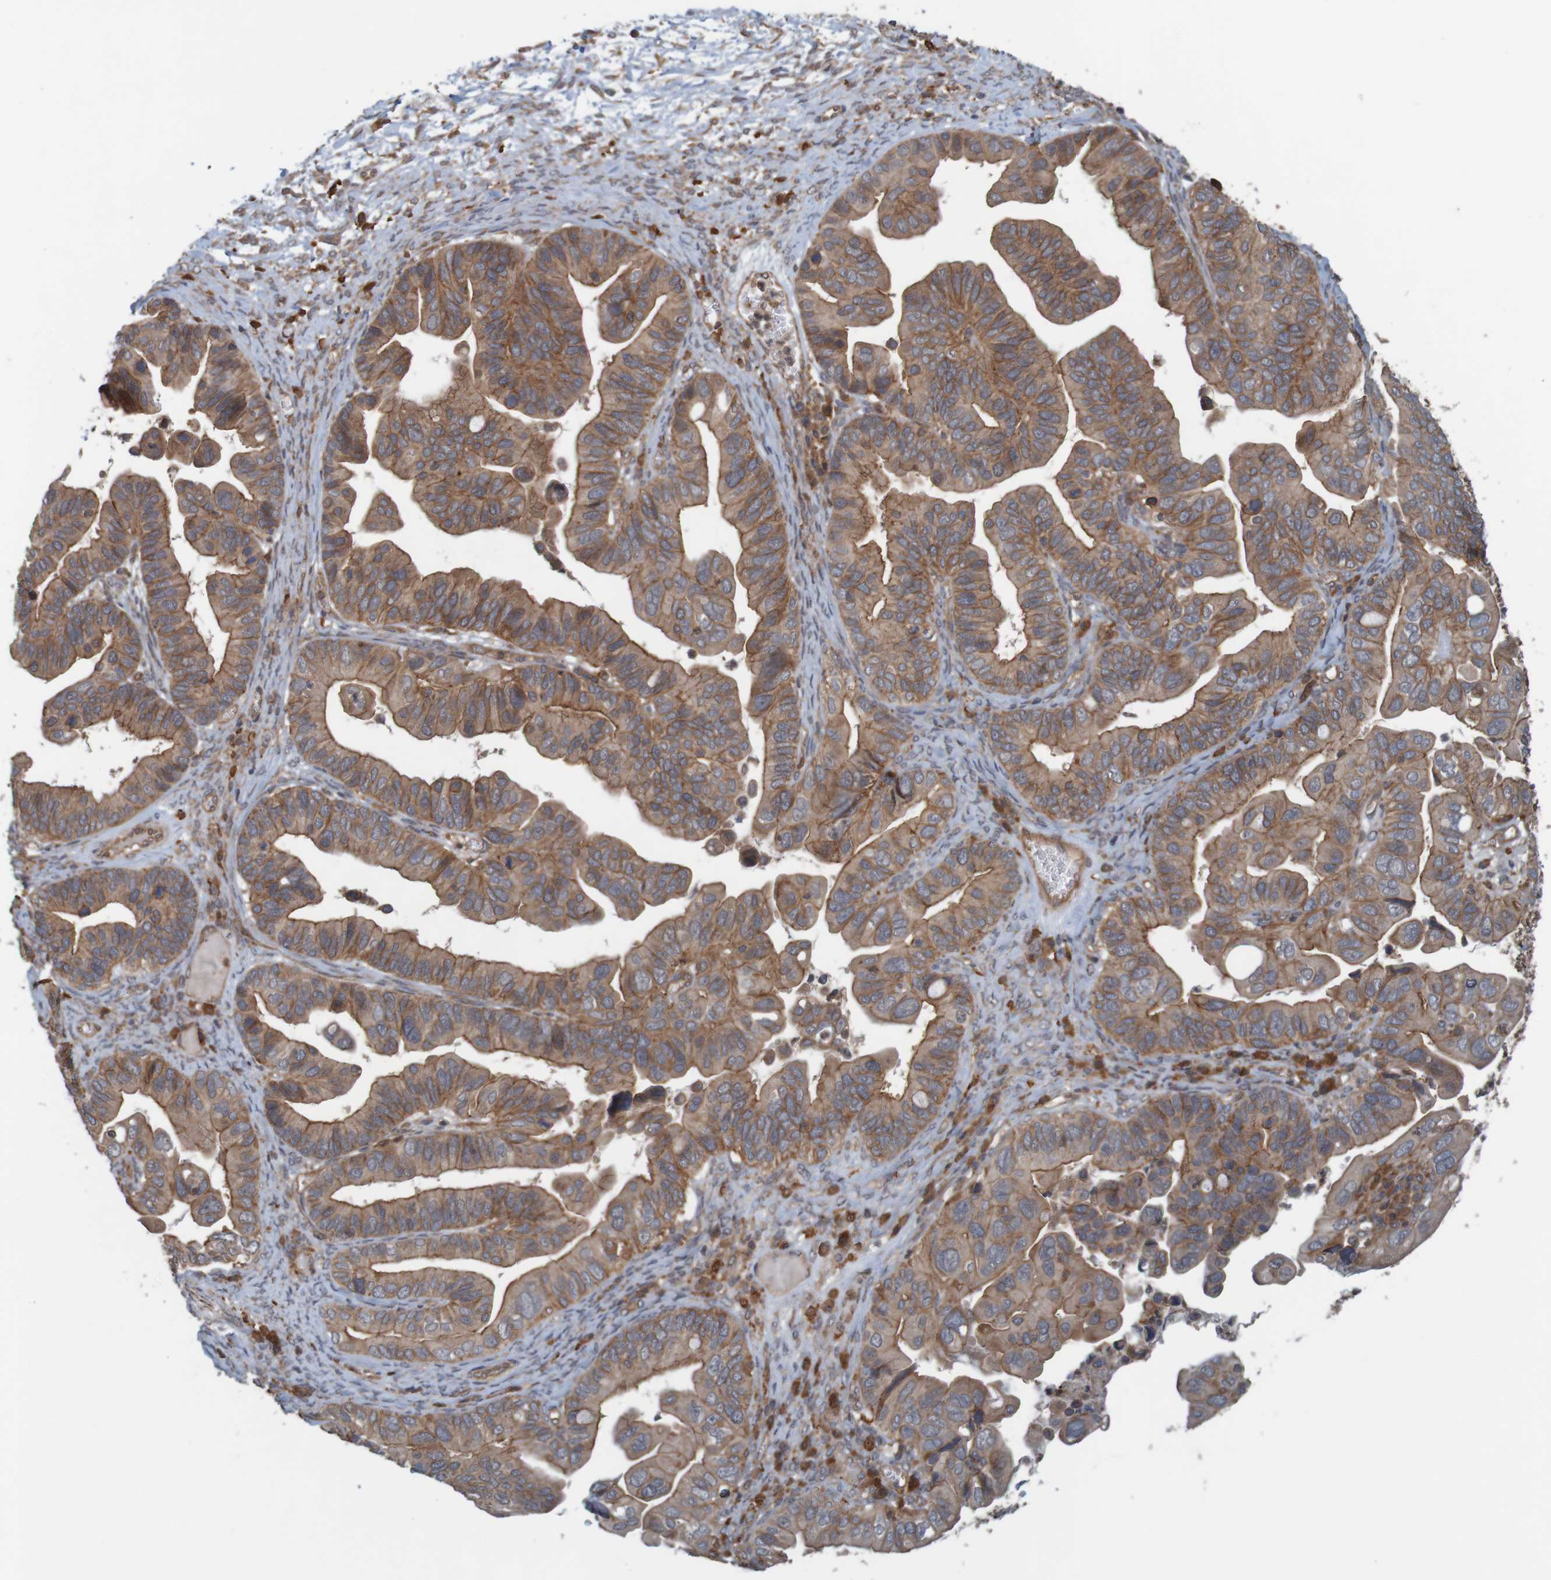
{"staining": {"intensity": "moderate", "quantity": ">75%", "location": "cytoplasmic/membranous"}, "tissue": "ovarian cancer", "cell_type": "Tumor cells", "image_type": "cancer", "snomed": [{"axis": "morphology", "description": "Cystadenocarcinoma, serous, NOS"}, {"axis": "topography", "description": "Ovary"}], "caption": "Protein staining by IHC exhibits moderate cytoplasmic/membranous staining in about >75% of tumor cells in serous cystadenocarcinoma (ovarian).", "gene": "ARHGEF11", "patient": {"sex": "female", "age": 56}}